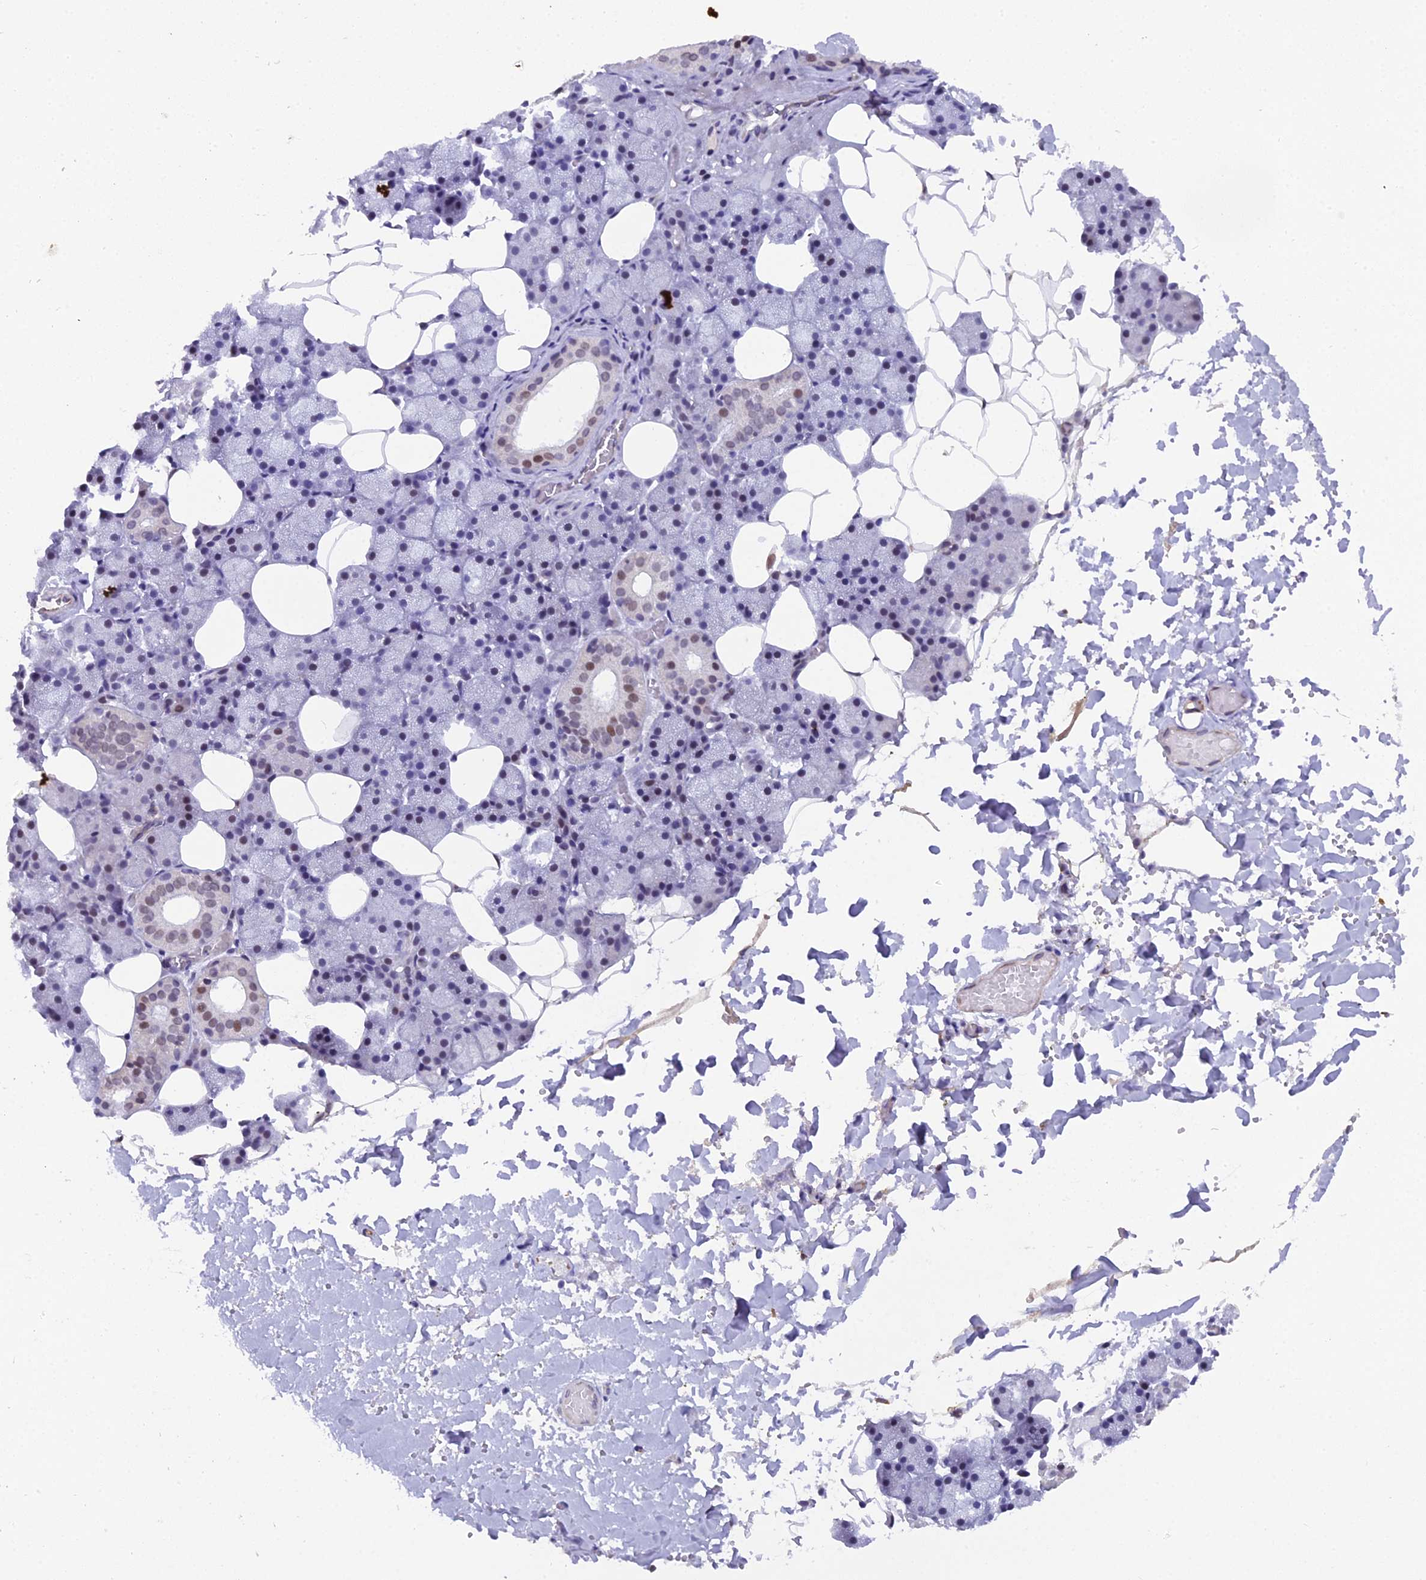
{"staining": {"intensity": "moderate", "quantity": "<25%", "location": "nuclear"}, "tissue": "salivary gland", "cell_type": "Glandular cells", "image_type": "normal", "snomed": [{"axis": "morphology", "description": "Normal tissue, NOS"}, {"axis": "topography", "description": "Salivary gland"}], "caption": "Brown immunohistochemical staining in normal salivary gland demonstrates moderate nuclear staining in about <25% of glandular cells. Nuclei are stained in blue.", "gene": "XKR9", "patient": {"sex": "female", "age": 33}}